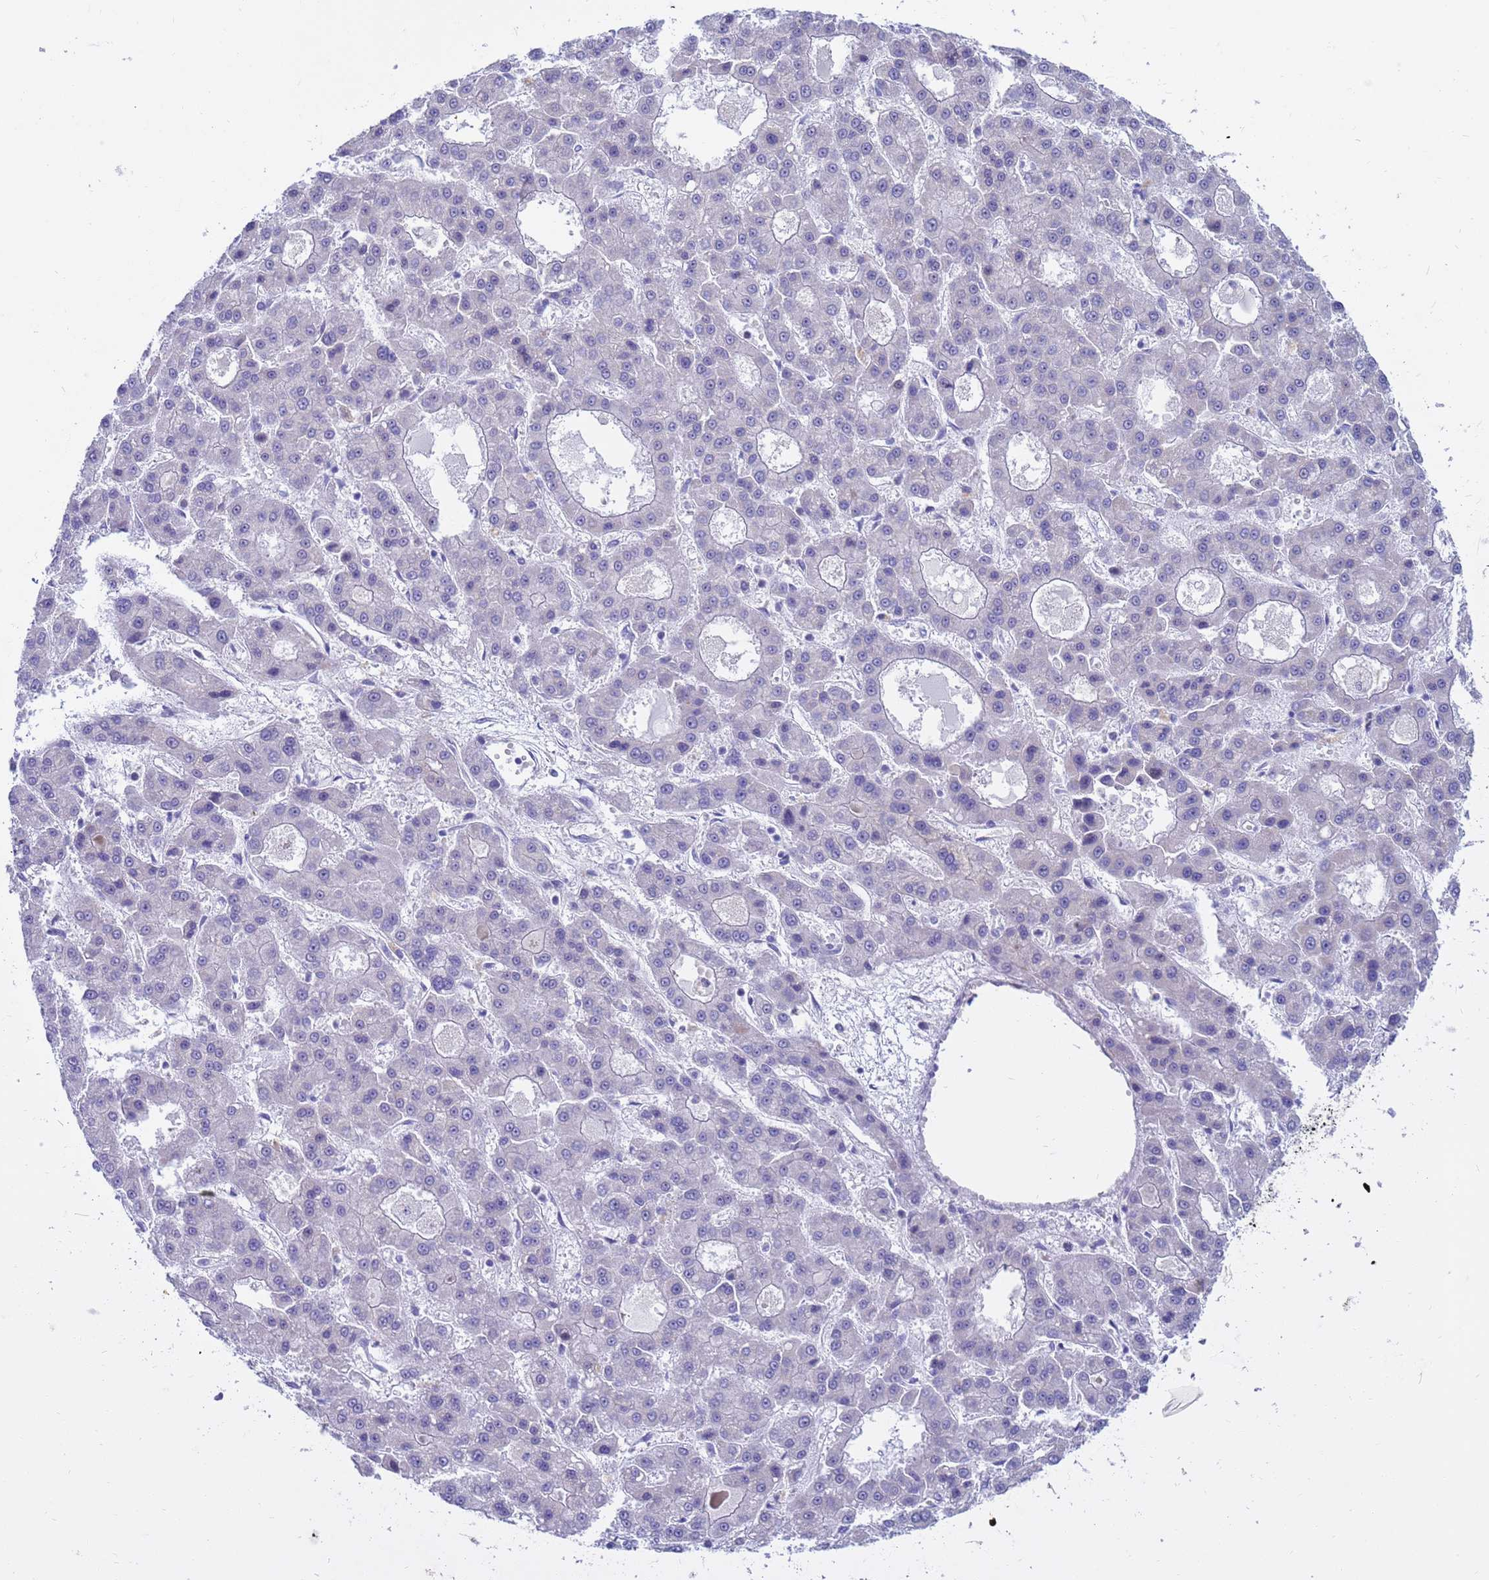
{"staining": {"intensity": "negative", "quantity": "none", "location": "none"}, "tissue": "liver cancer", "cell_type": "Tumor cells", "image_type": "cancer", "snomed": [{"axis": "morphology", "description": "Carcinoma, Hepatocellular, NOS"}, {"axis": "topography", "description": "Liver"}], "caption": "Hepatocellular carcinoma (liver) was stained to show a protein in brown. There is no significant expression in tumor cells.", "gene": "LRATD1", "patient": {"sex": "male", "age": 70}}